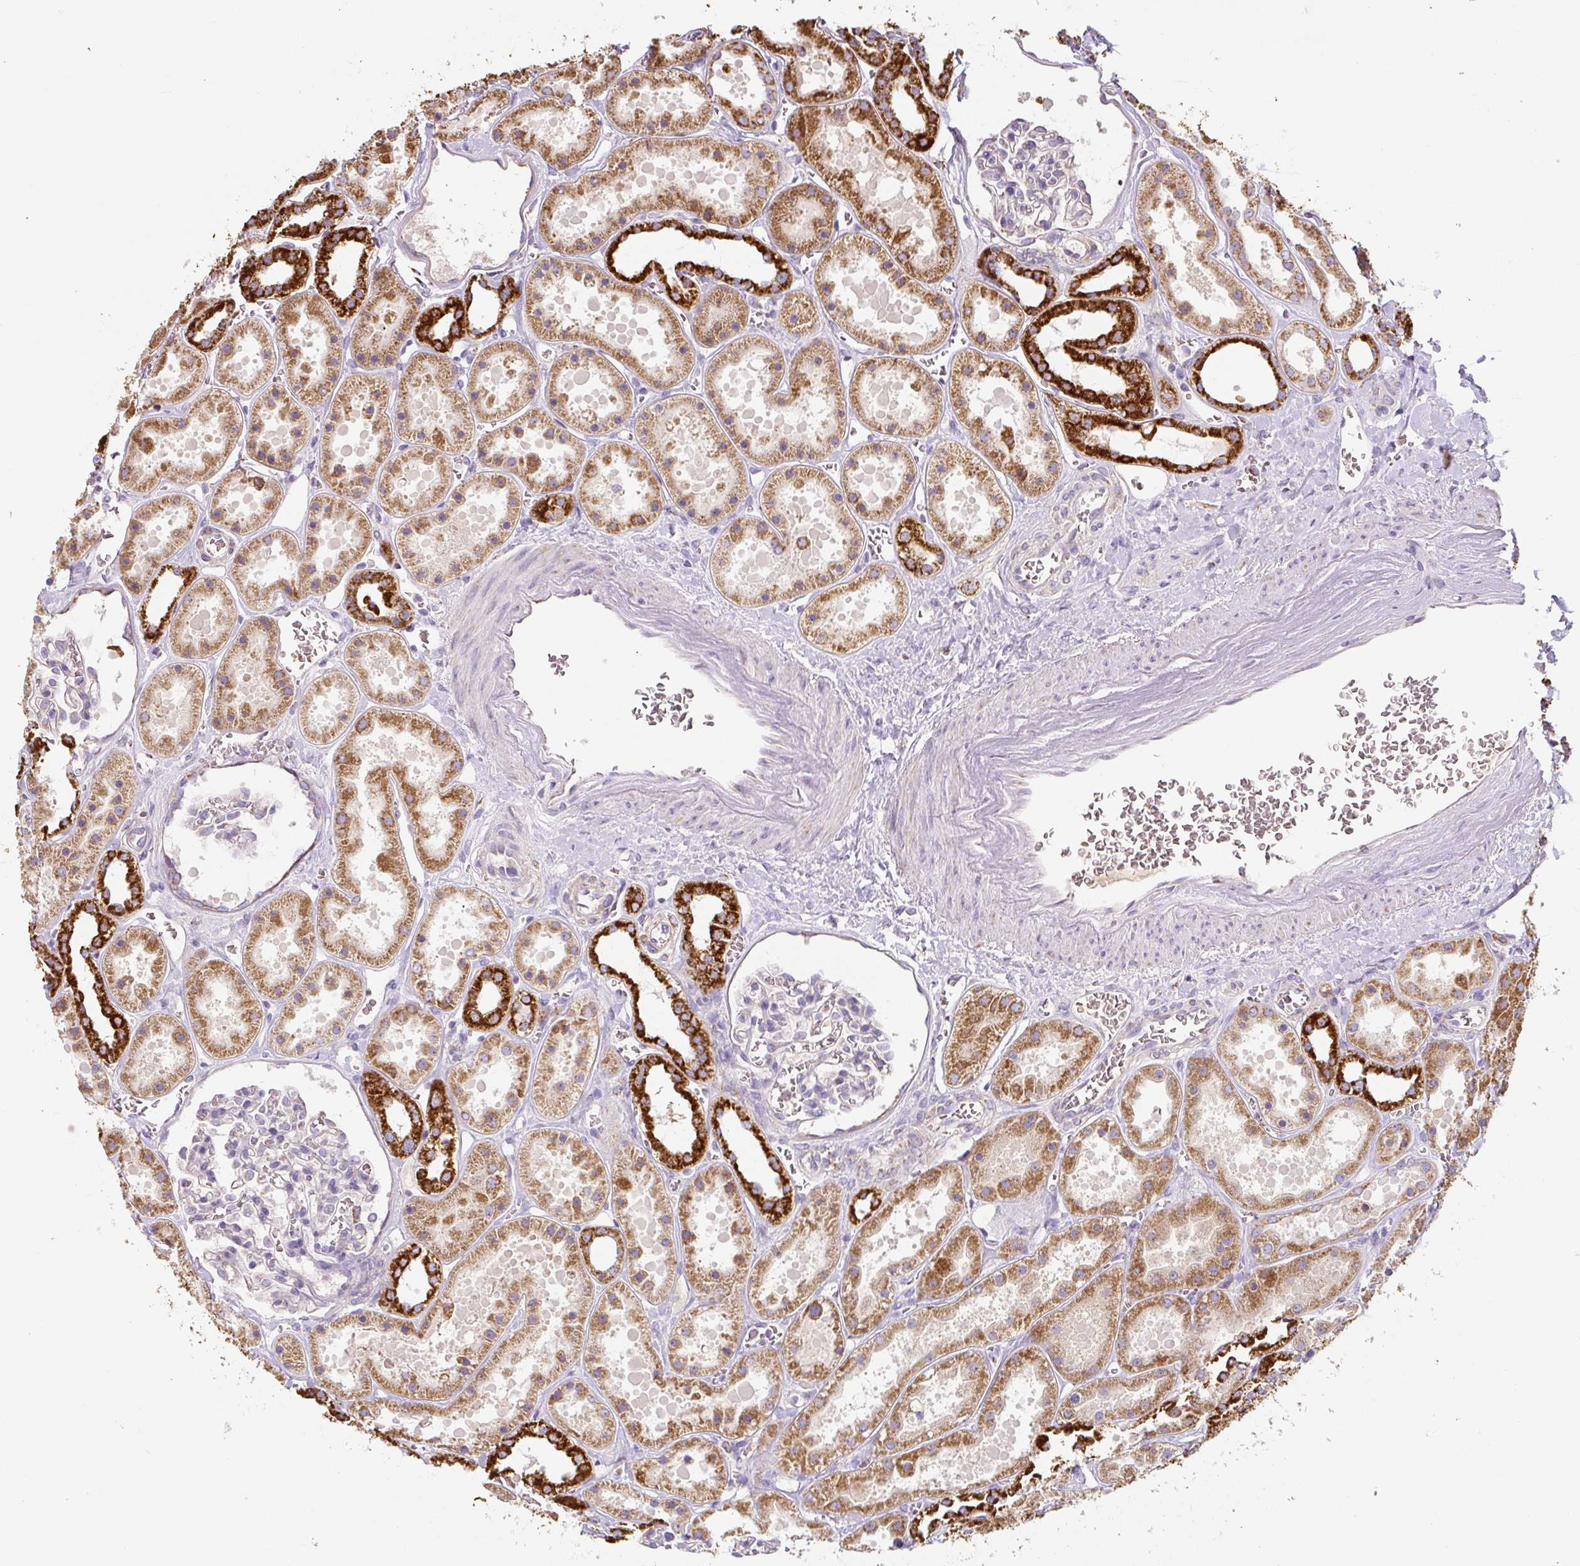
{"staining": {"intensity": "moderate", "quantity": "<25%", "location": "cytoplasmic/membranous"}, "tissue": "kidney", "cell_type": "Cells in glomeruli", "image_type": "normal", "snomed": [{"axis": "morphology", "description": "Normal tissue, NOS"}, {"axis": "topography", "description": "Kidney"}], "caption": "IHC (DAB) staining of normal human kidney reveals moderate cytoplasmic/membranous protein expression in approximately <25% of cells in glomeruli.", "gene": "MT", "patient": {"sex": "female", "age": 41}}